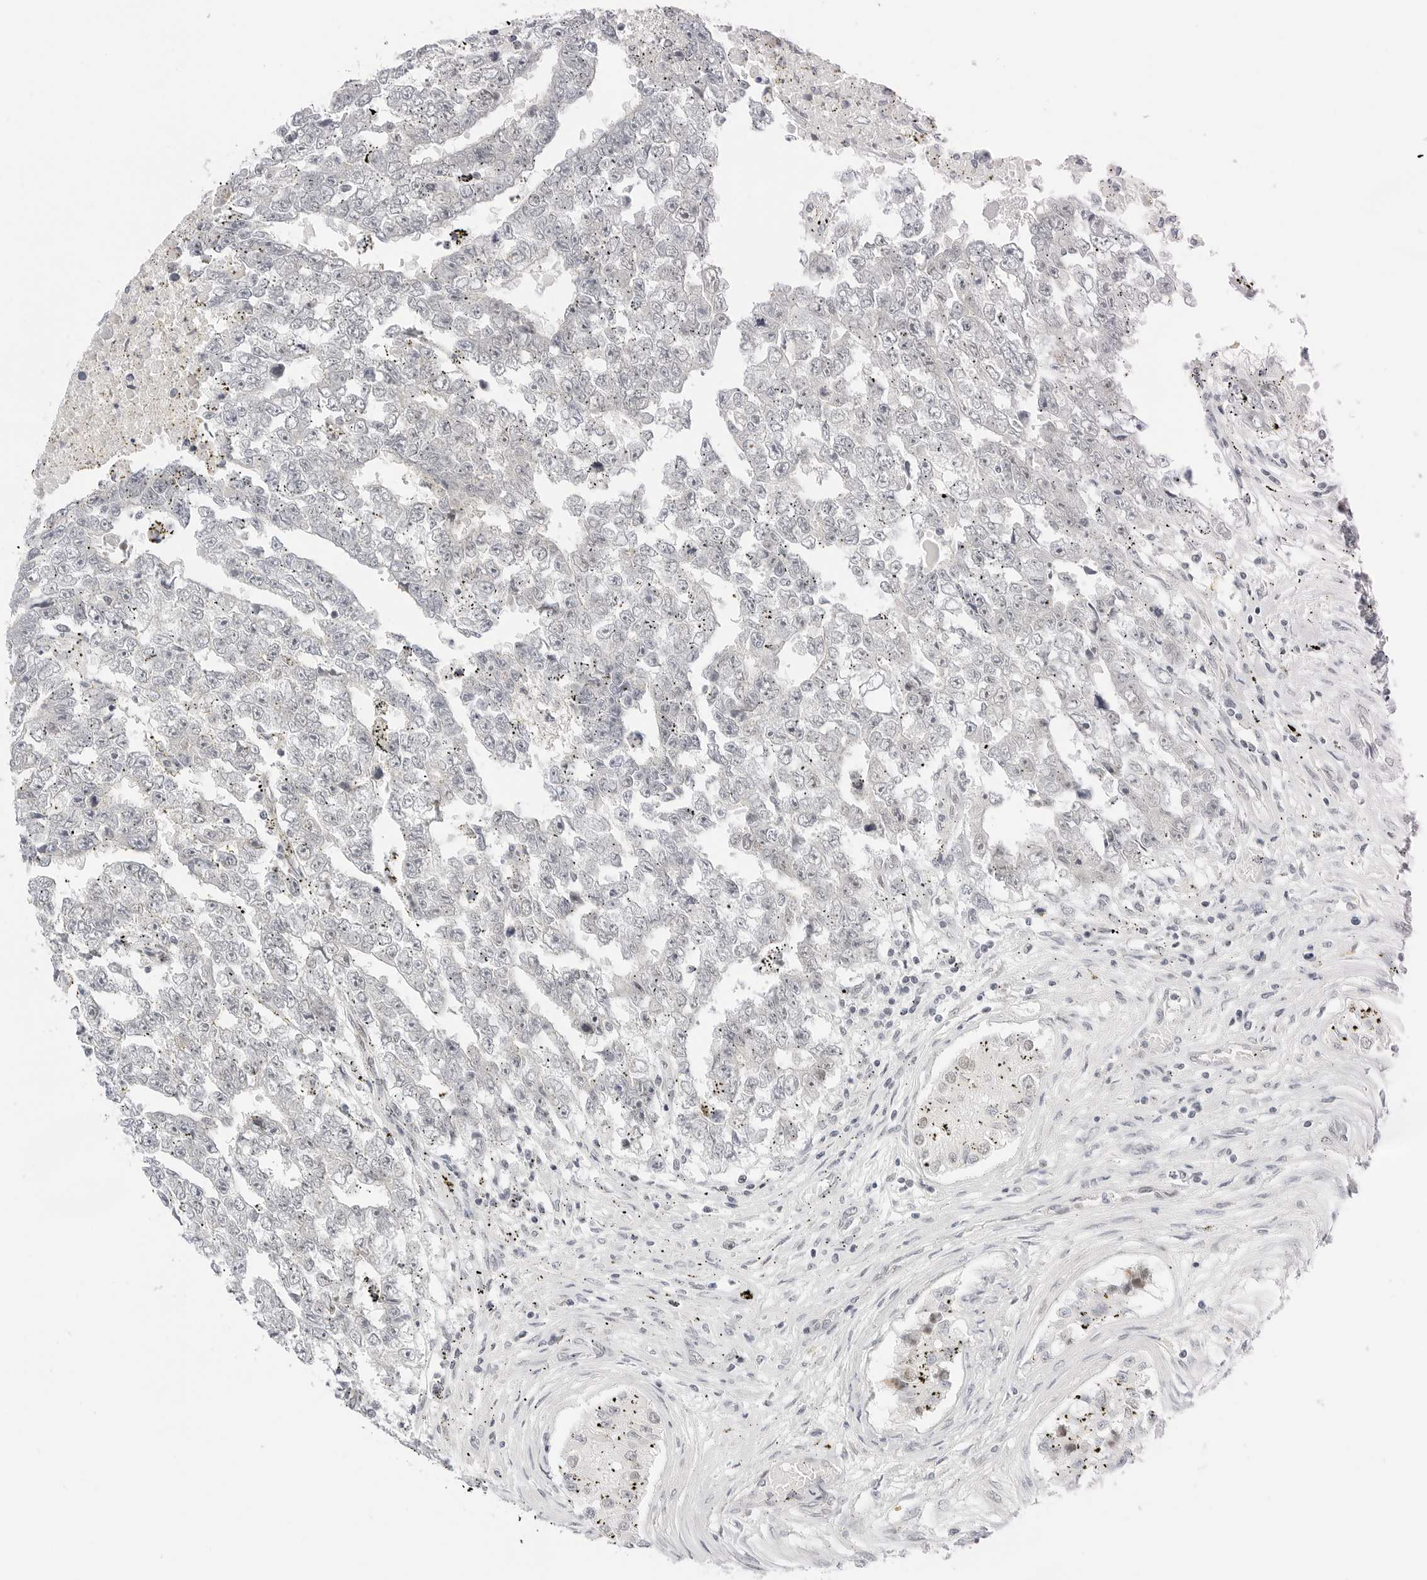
{"staining": {"intensity": "negative", "quantity": "none", "location": "none"}, "tissue": "testis cancer", "cell_type": "Tumor cells", "image_type": "cancer", "snomed": [{"axis": "morphology", "description": "Carcinoma, Embryonal, NOS"}, {"axis": "topography", "description": "Testis"}], "caption": "DAB immunohistochemical staining of testis embryonal carcinoma reveals no significant staining in tumor cells. The staining was performed using DAB (3,3'-diaminobenzidine) to visualize the protein expression in brown, while the nuclei were stained in blue with hematoxylin (Magnification: 20x).", "gene": "TSEN2", "patient": {"sex": "male", "age": 25}}